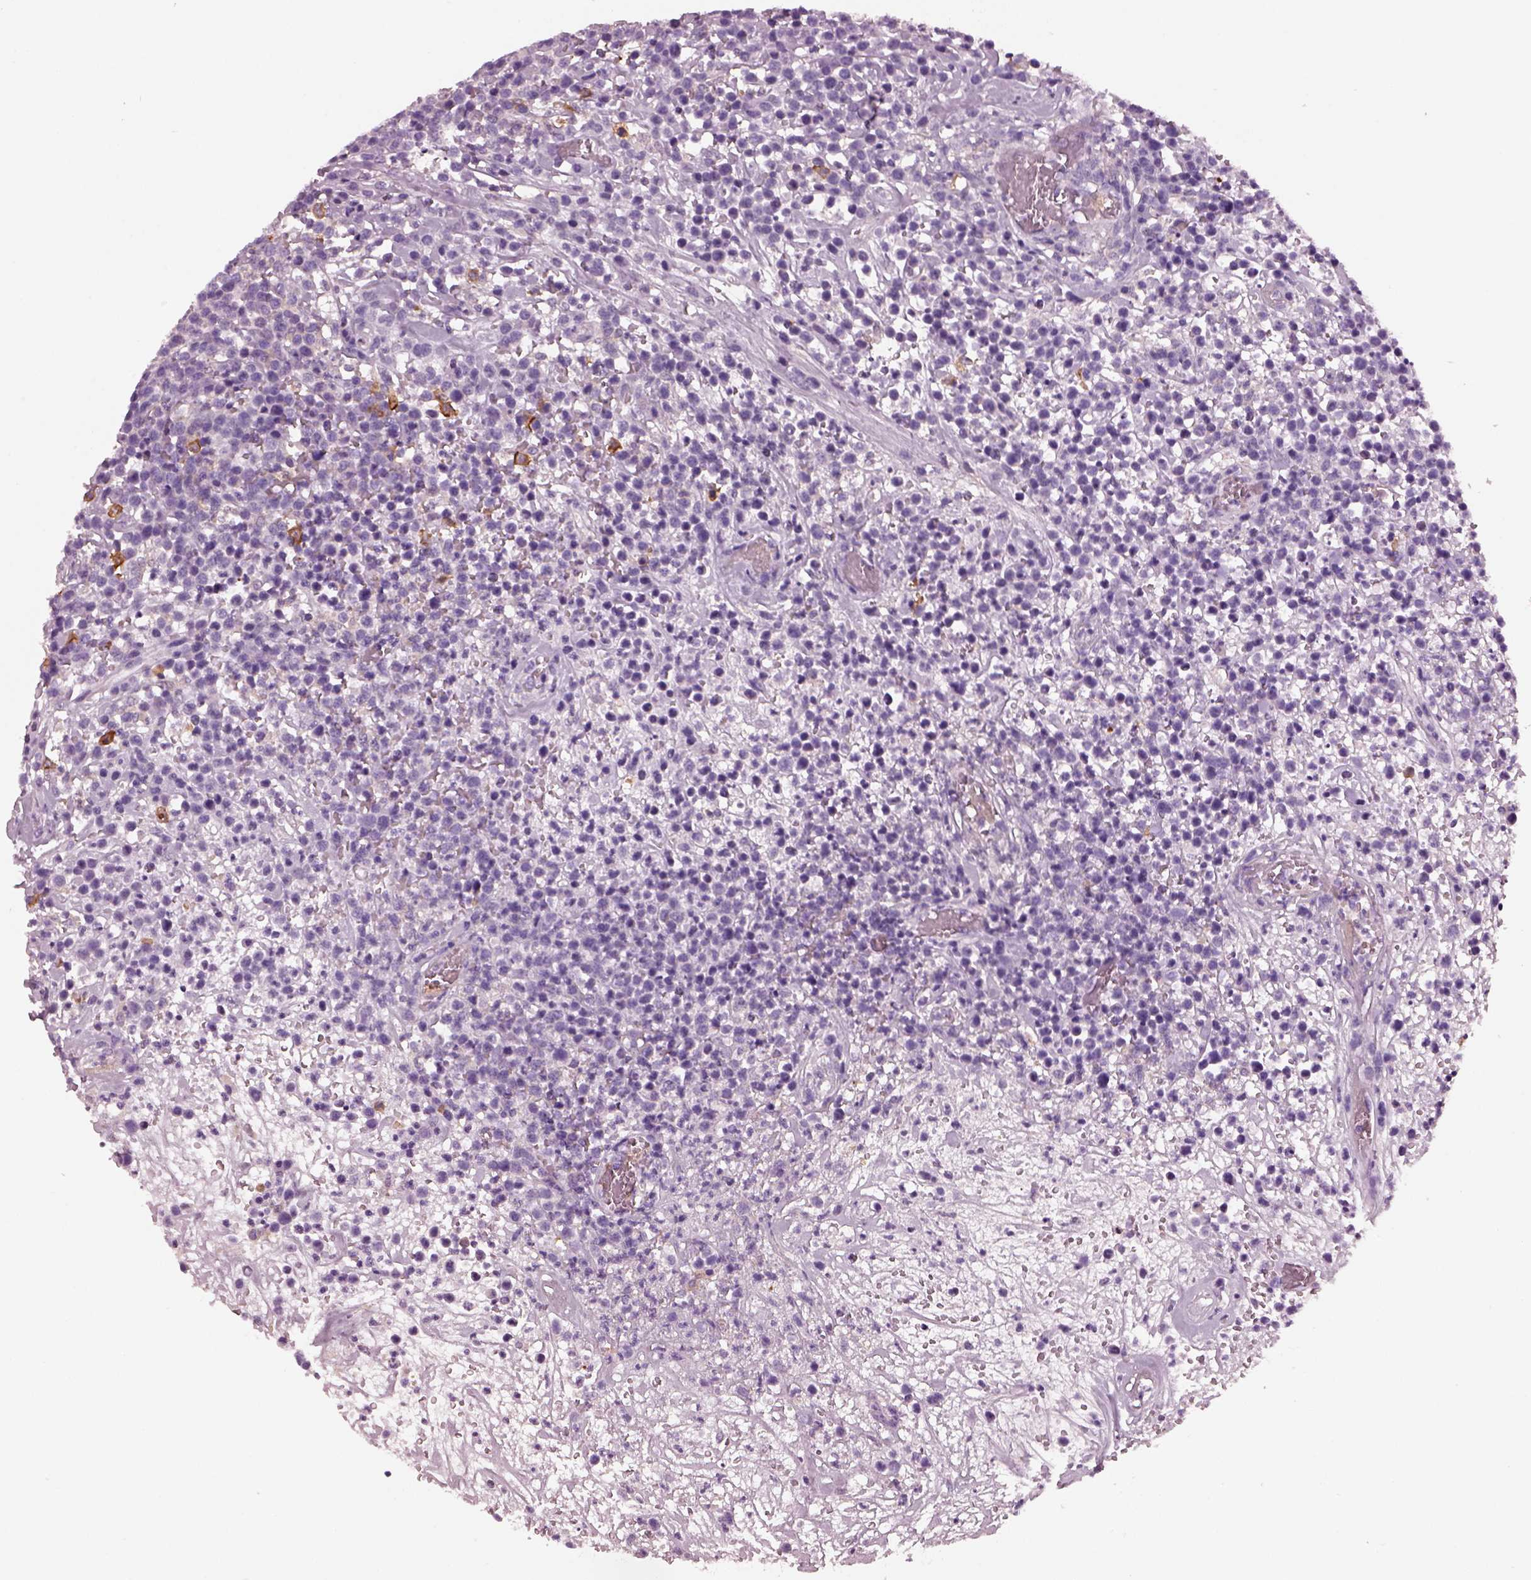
{"staining": {"intensity": "negative", "quantity": "none", "location": "none"}, "tissue": "lymphoma", "cell_type": "Tumor cells", "image_type": "cancer", "snomed": [{"axis": "morphology", "description": "Malignant lymphoma, non-Hodgkin's type, High grade"}, {"axis": "topography", "description": "Soft tissue"}], "caption": "Immunohistochemistry micrograph of neoplastic tissue: human high-grade malignant lymphoma, non-Hodgkin's type stained with DAB exhibits no significant protein positivity in tumor cells. (Stains: DAB (3,3'-diaminobenzidine) immunohistochemistry with hematoxylin counter stain, Microscopy: brightfield microscopy at high magnification).", "gene": "SHTN1", "patient": {"sex": "female", "age": 56}}